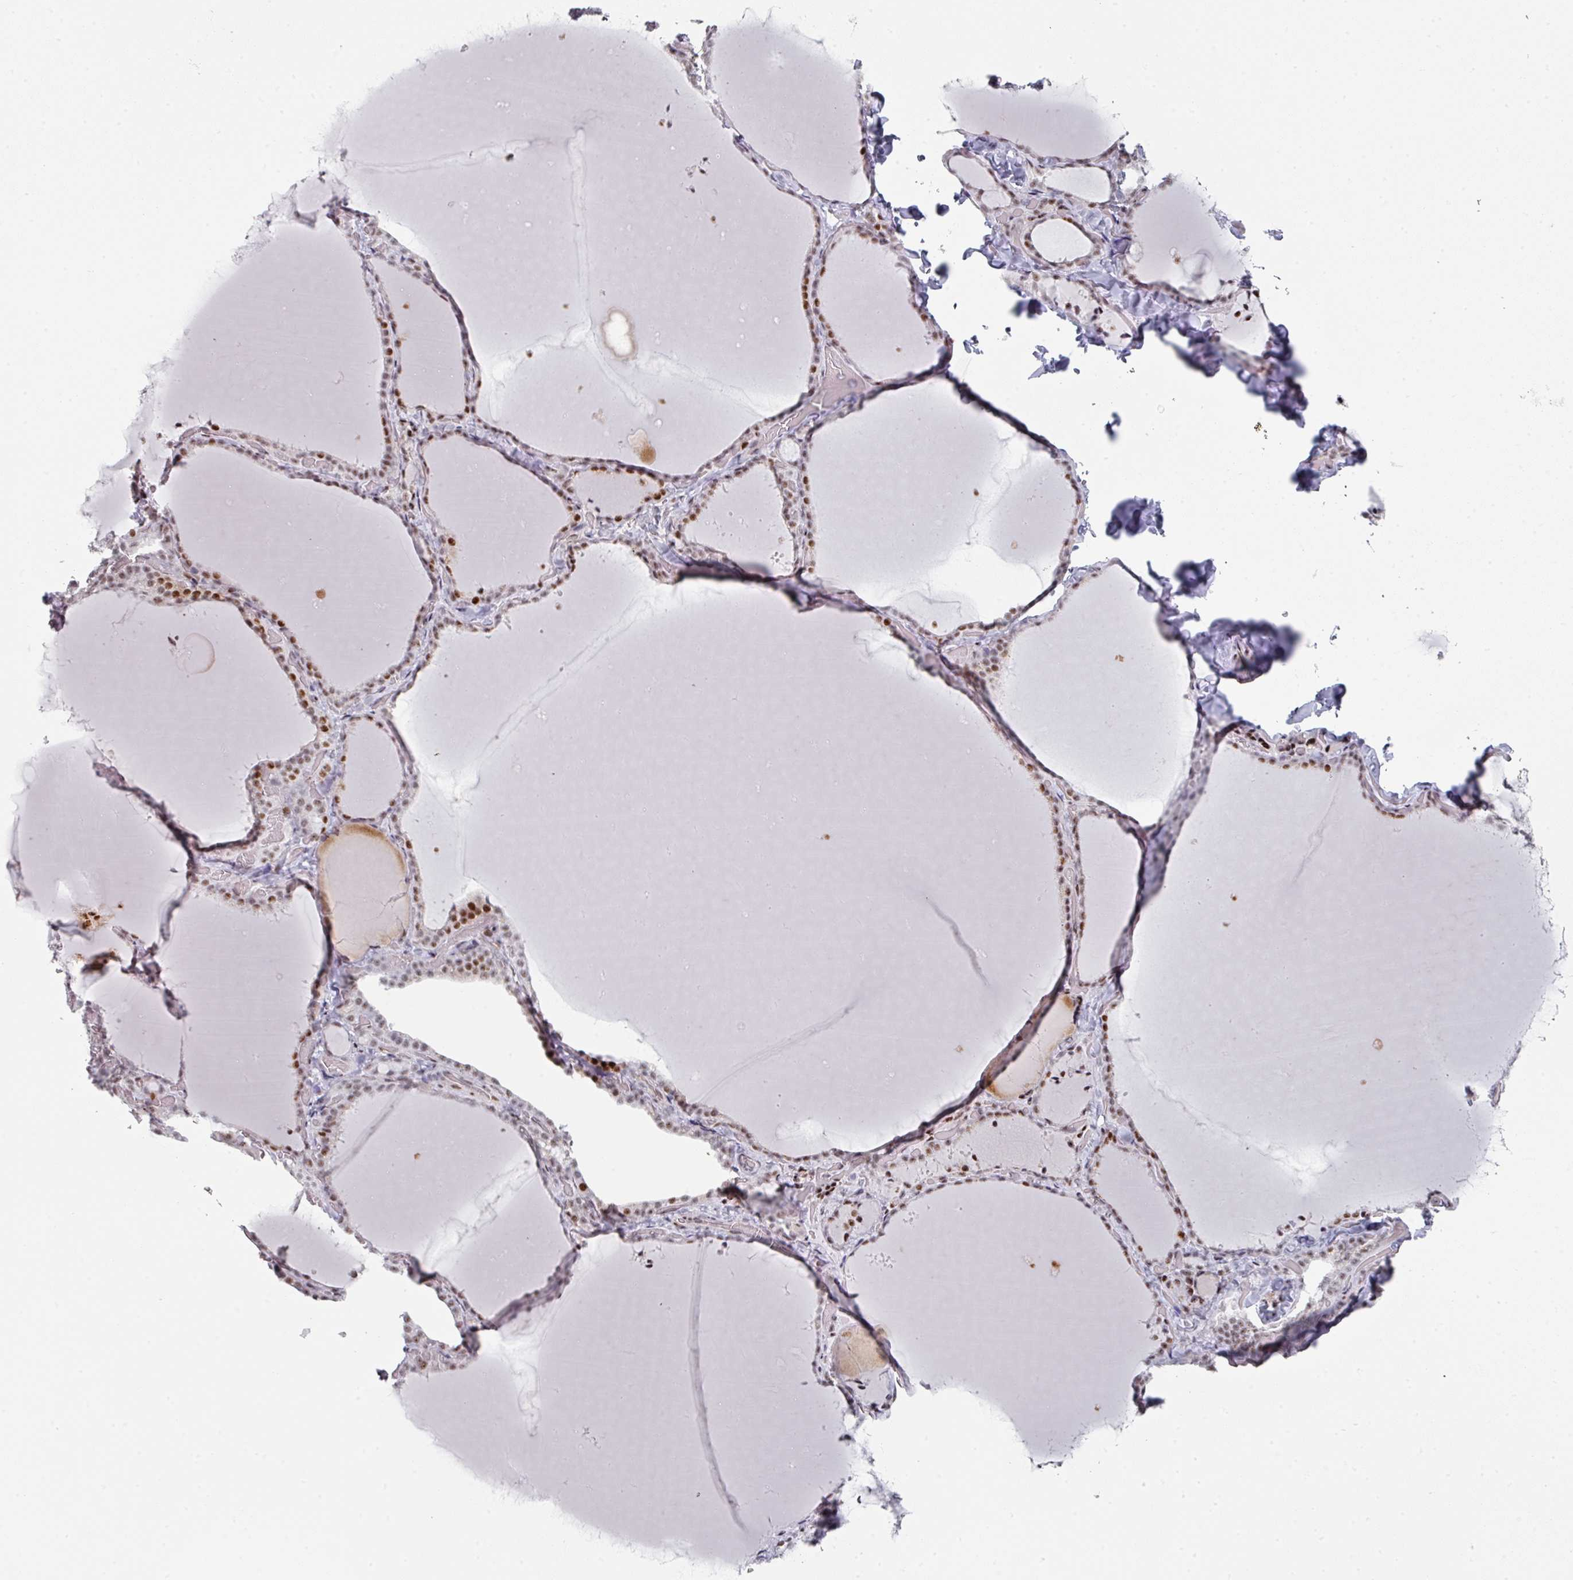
{"staining": {"intensity": "strong", "quantity": "25%-75%", "location": "nuclear"}, "tissue": "thyroid gland", "cell_type": "Glandular cells", "image_type": "normal", "snomed": [{"axis": "morphology", "description": "Normal tissue, NOS"}, {"axis": "topography", "description": "Thyroid gland"}], "caption": "Protein expression analysis of benign human thyroid gland reveals strong nuclear positivity in about 25%-75% of glandular cells. (brown staining indicates protein expression, while blue staining denotes nuclei).", "gene": "SF3B5", "patient": {"sex": "female", "age": 22}}